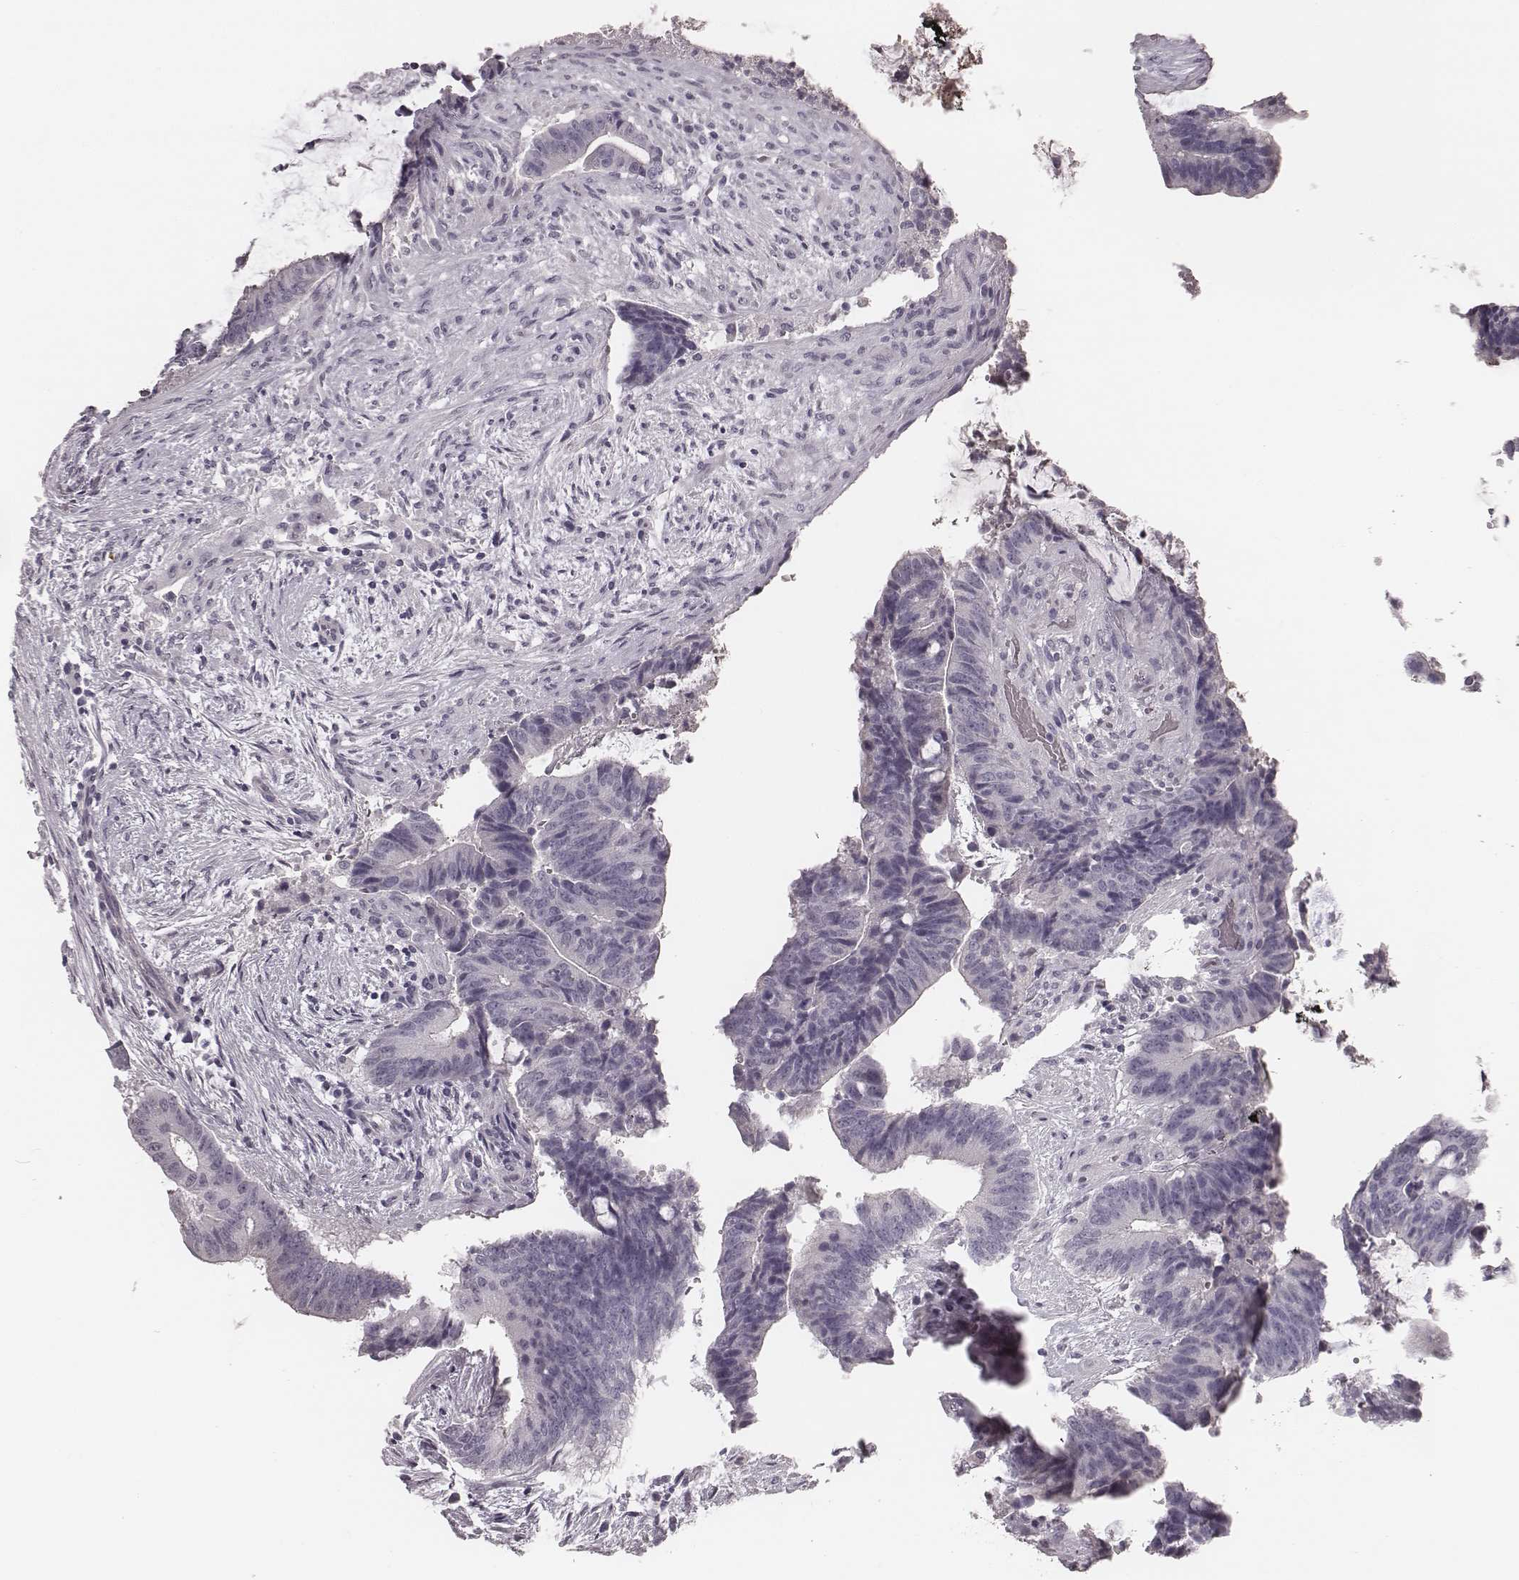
{"staining": {"intensity": "negative", "quantity": "none", "location": "none"}, "tissue": "colorectal cancer", "cell_type": "Tumor cells", "image_type": "cancer", "snomed": [{"axis": "morphology", "description": "Adenocarcinoma, NOS"}, {"axis": "topography", "description": "Colon"}], "caption": "This is a photomicrograph of IHC staining of colorectal adenocarcinoma, which shows no expression in tumor cells.", "gene": "CSHL1", "patient": {"sex": "female", "age": 43}}